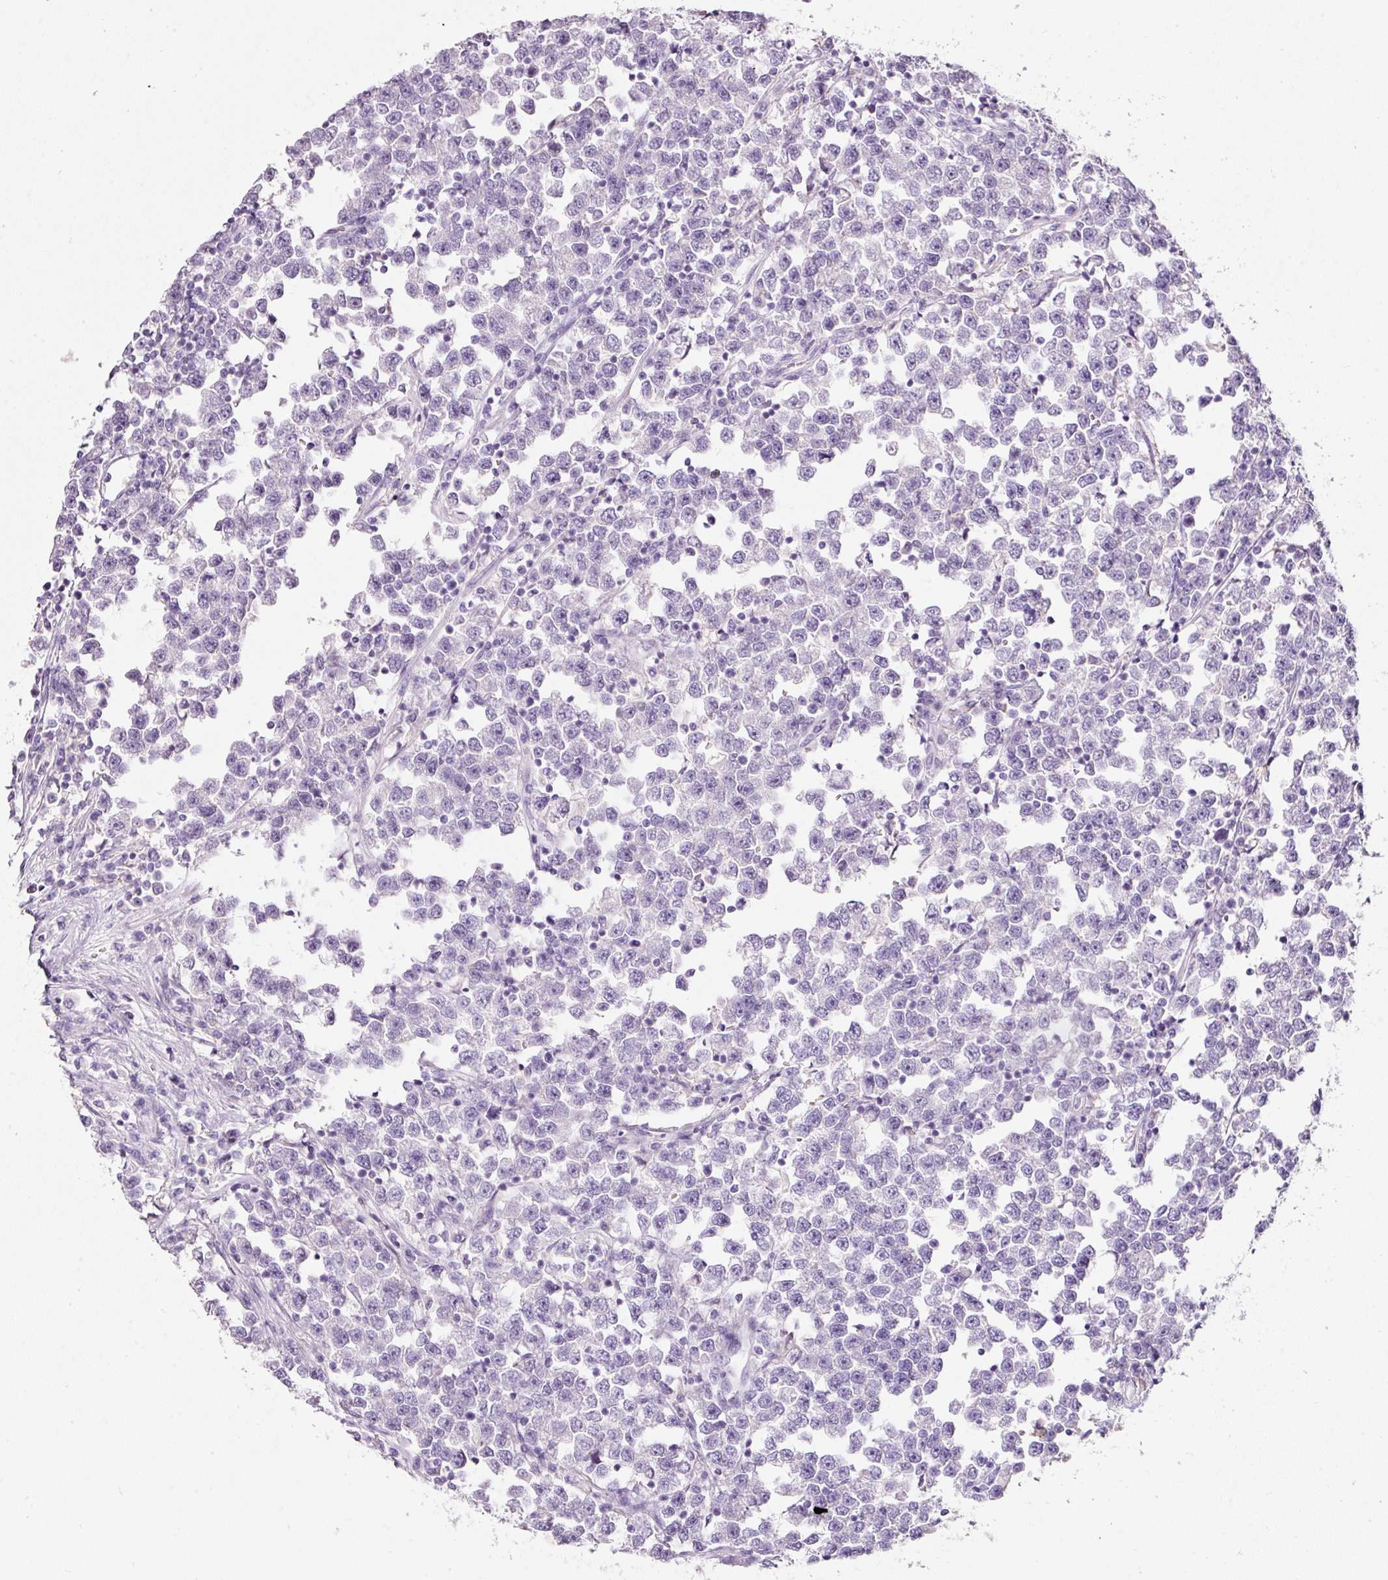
{"staining": {"intensity": "negative", "quantity": "none", "location": "none"}, "tissue": "testis cancer", "cell_type": "Tumor cells", "image_type": "cancer", "snomed": [{"axis": "morphology", "description": "Seminoma, NOS"}, {"axis": "topography", "description": "Testis"}], "caption": "There is no significant expression in tumor cells of testis cancer.", "gene": "DNM1", "patient": {"sex": "male", "age": 43}}